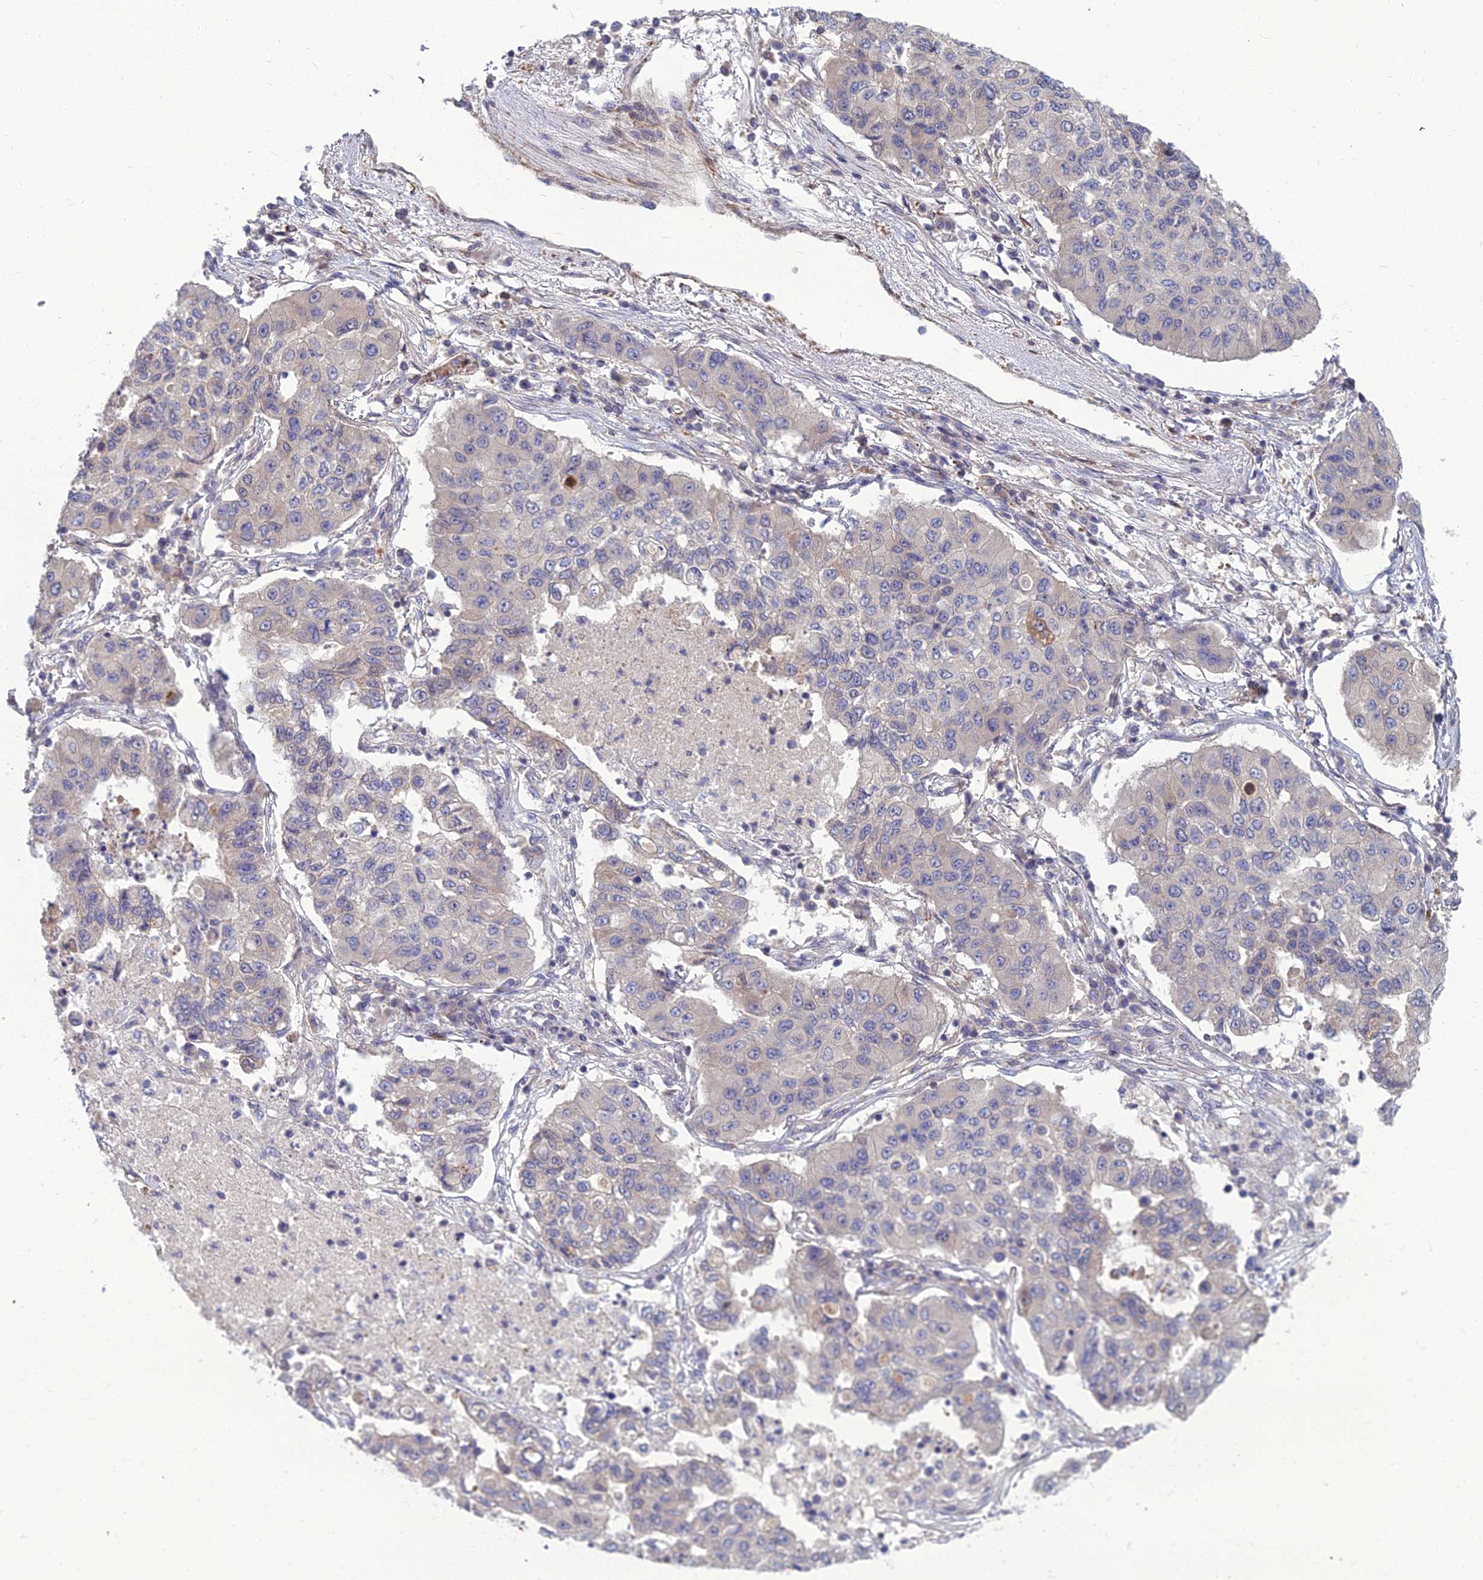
{"staining": {"intensity": "negative", "quantity": "none", "location": "none"}, "tissue": "lung cancer", "cell_type": "Tumor cells", "image_type": "cancer", "snomed": [{"axis": "morphology", "description": "Squamous cell carcinoma, NOS"}, {"axis": "topography", "description": "Lung"}], "caption": "This is a micrograph of immunohistochemistry (IHC) staining of lung cancer (squamous cell carcinoma), which shows no positivity in tumor cells.", "gene": "OPA3", "patient": {"sex": "male", "age": 74}}